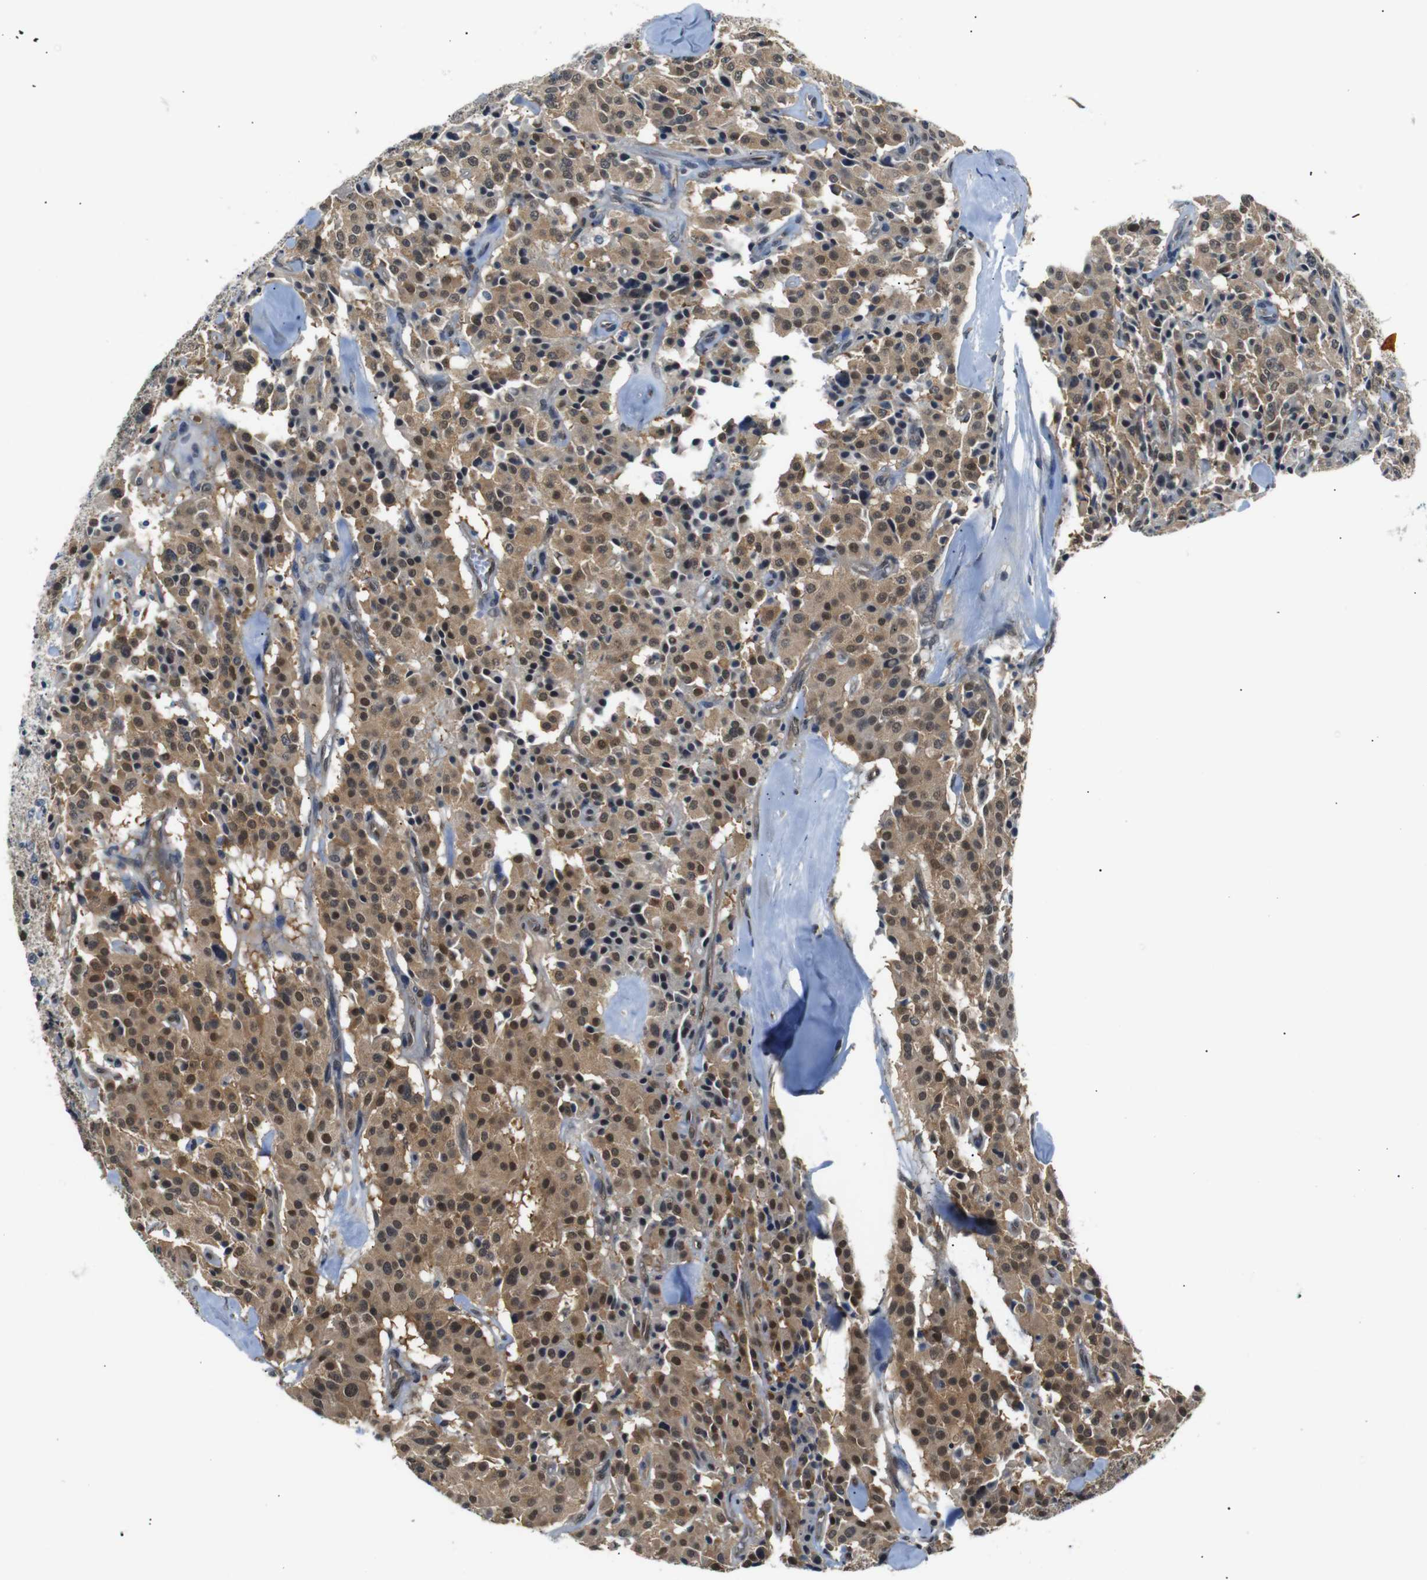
{"staining": {"intensity": "moderate", "quantity": ">75%", "location": "cytoplasmic/membranous,nuclear"}, "tissue": "carcinoid", "cell_type": "Tumor cells", "image_type": "cancer", "snomed": [{"axis": "morphology", "description": "Carcinoid, malignant, NOS"}, {"axis": "topography", "description": "Lung"}], "caption": "A brown stain labels moderate cytoplasmic/membranous and nuclear staining of a protein in malignant carcinoid tumor cells.", "gene": "UBXN1", "patient": {"sex": "male", "age": 30}}